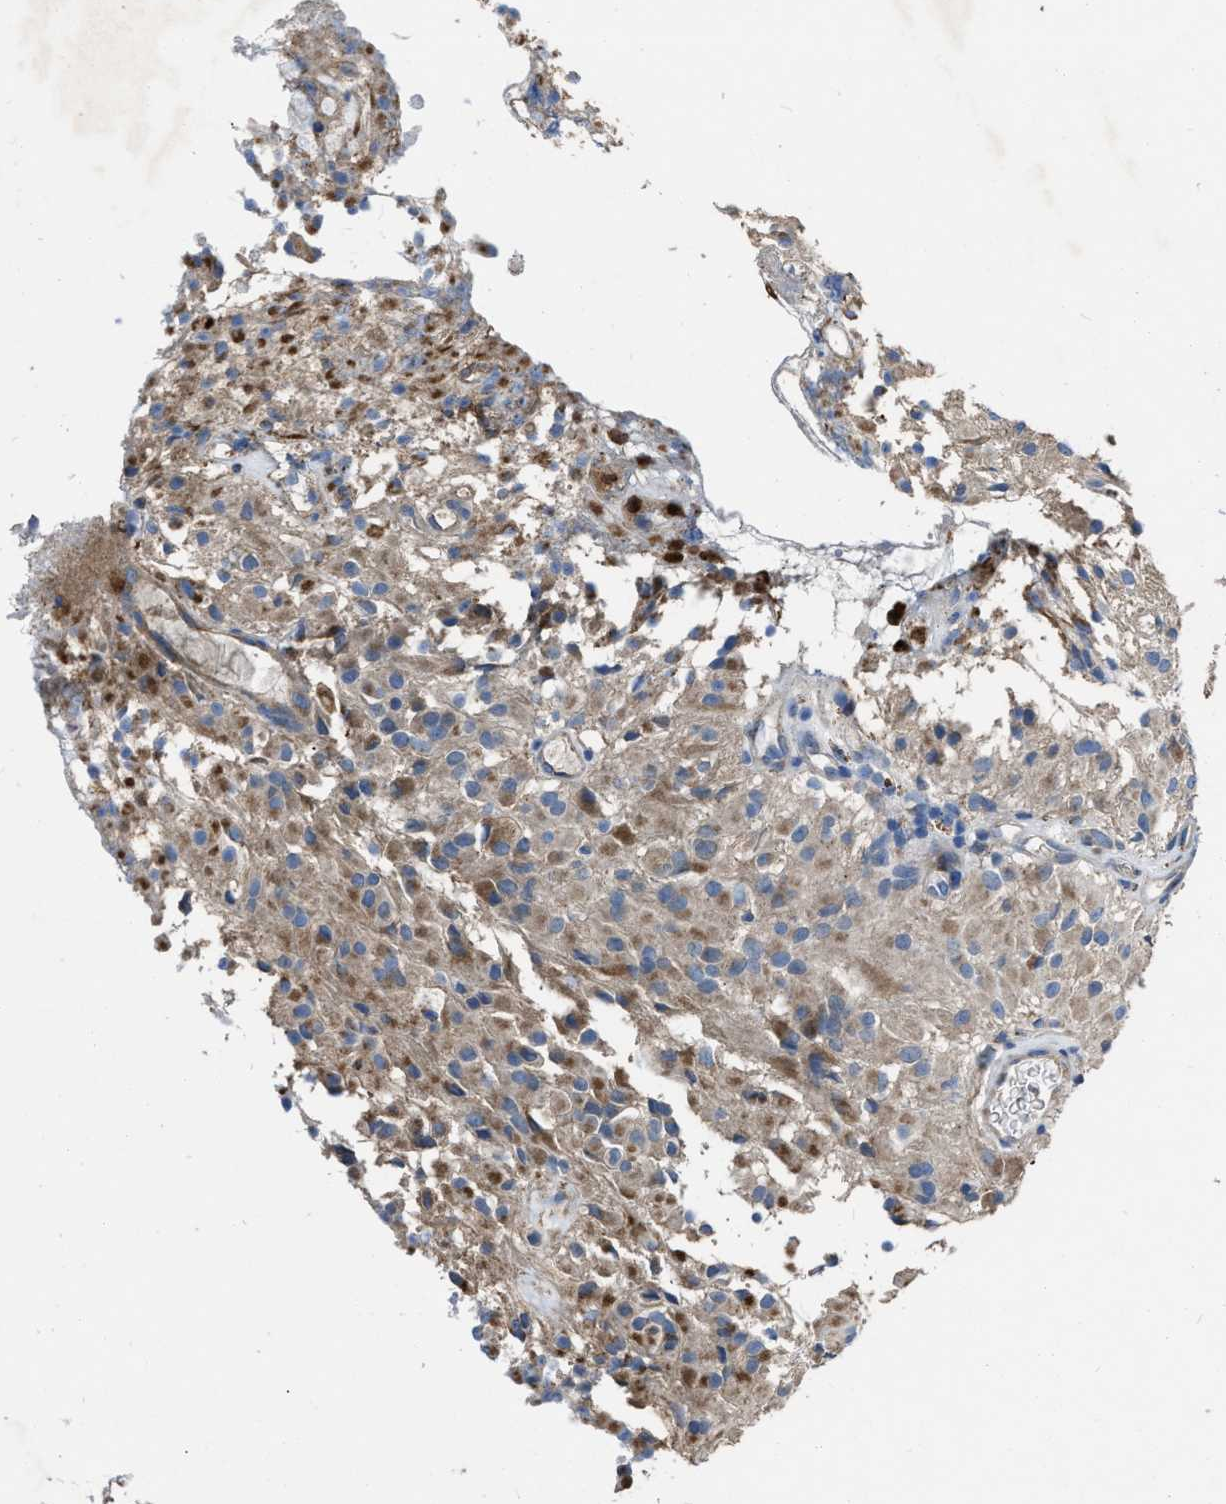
{"staining": {"intensity": "weak", "quantity": ">75%", "location": "cytoplasmic/membranous"}, "tissue": "glioma", "cell_type": "Tumor cells", "image_type": "cancer", "snomed": [{"axis": "morphology", "description": "Glioma, malignant, High grade"}, {"axis": "topography", "description": "Brain"}], "caption": "Human glioma stained for a protein (brown) demonstrates weak cytoplasmic/membranous positive staining in about >75% of tumor cells.", "gene": "ANGPT1", "patient": {"sex": "female", "age": 59}}